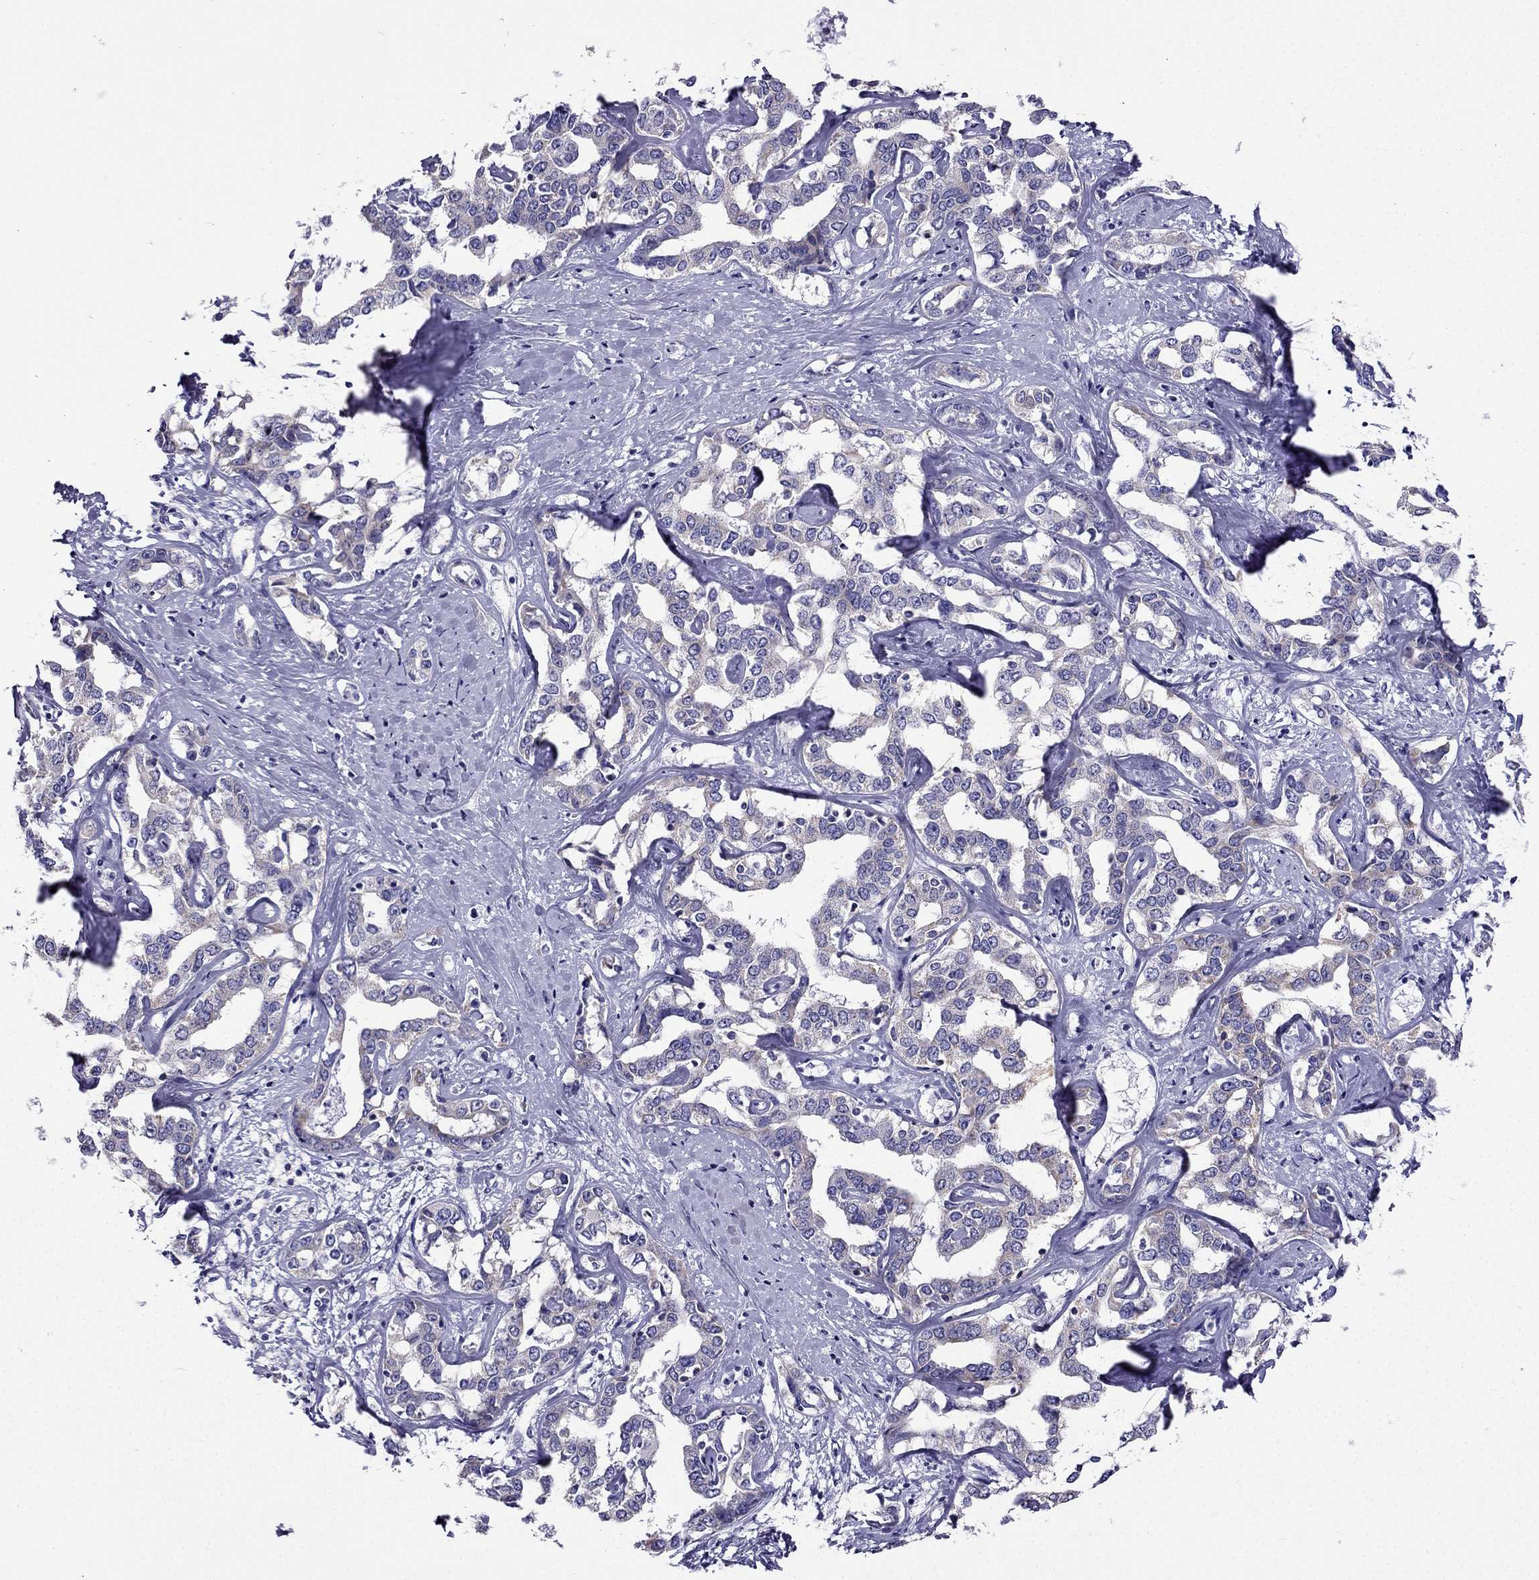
{"staining": {"intensity": "negative", "quantity": "none", "location": "none"}, "tissue": "liver cancer", "cell_type": "Tumor cells", "image_type": "cancer", "snomed": [{"axis": "morphology", "description": "Cholangiocarcinoma"}, {"axis": "topography", "description": "Liver"}], "caption": "This is an immunohistochemistry image of human liver cancer. There is no expression in tumor cells.", "gene": "KIF5A", "patient": {"sex": "male", "age": 59}}